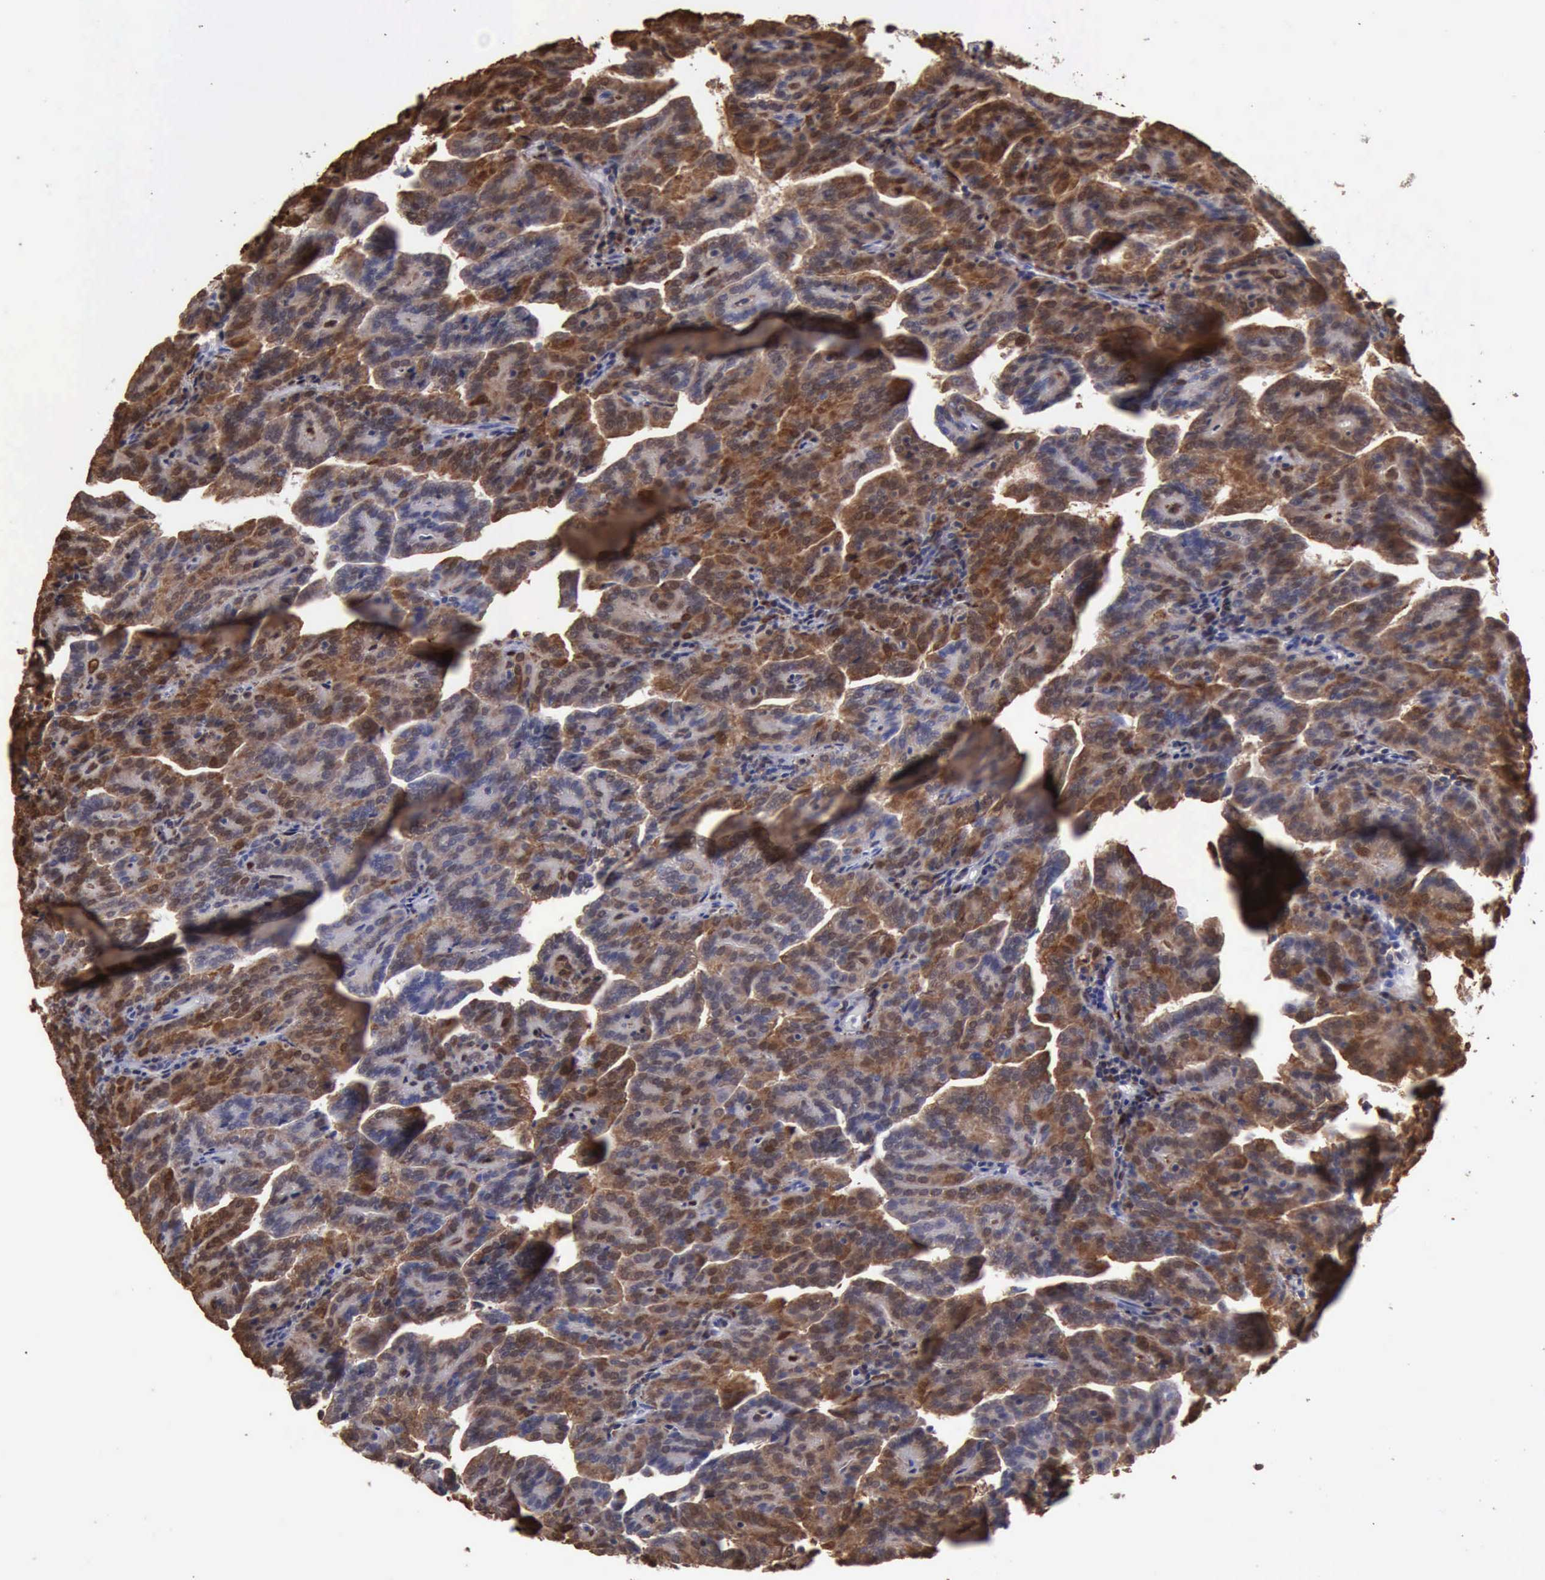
{"staining": {"intensity": "strong", "quantity": ">75%", "location": "cytoplasmic/membranous,nuclear"}, "tissue": "renal cancer", "cell_type": "Tumor cells", "image_type": "cancer", "snomed": [{"axis": "morphology", "description": "Adenocarcinoma, NOS"}, {"axis": "topography", "description": "Kidney"}], "caption": "Renal adenocarcinoma stained for a protein exhibits strong cytoplasmic/membranous and nuclear positivity in tumor cells.", "gene": "STAT1", "patient": {"sex": "male", "age": 61}}